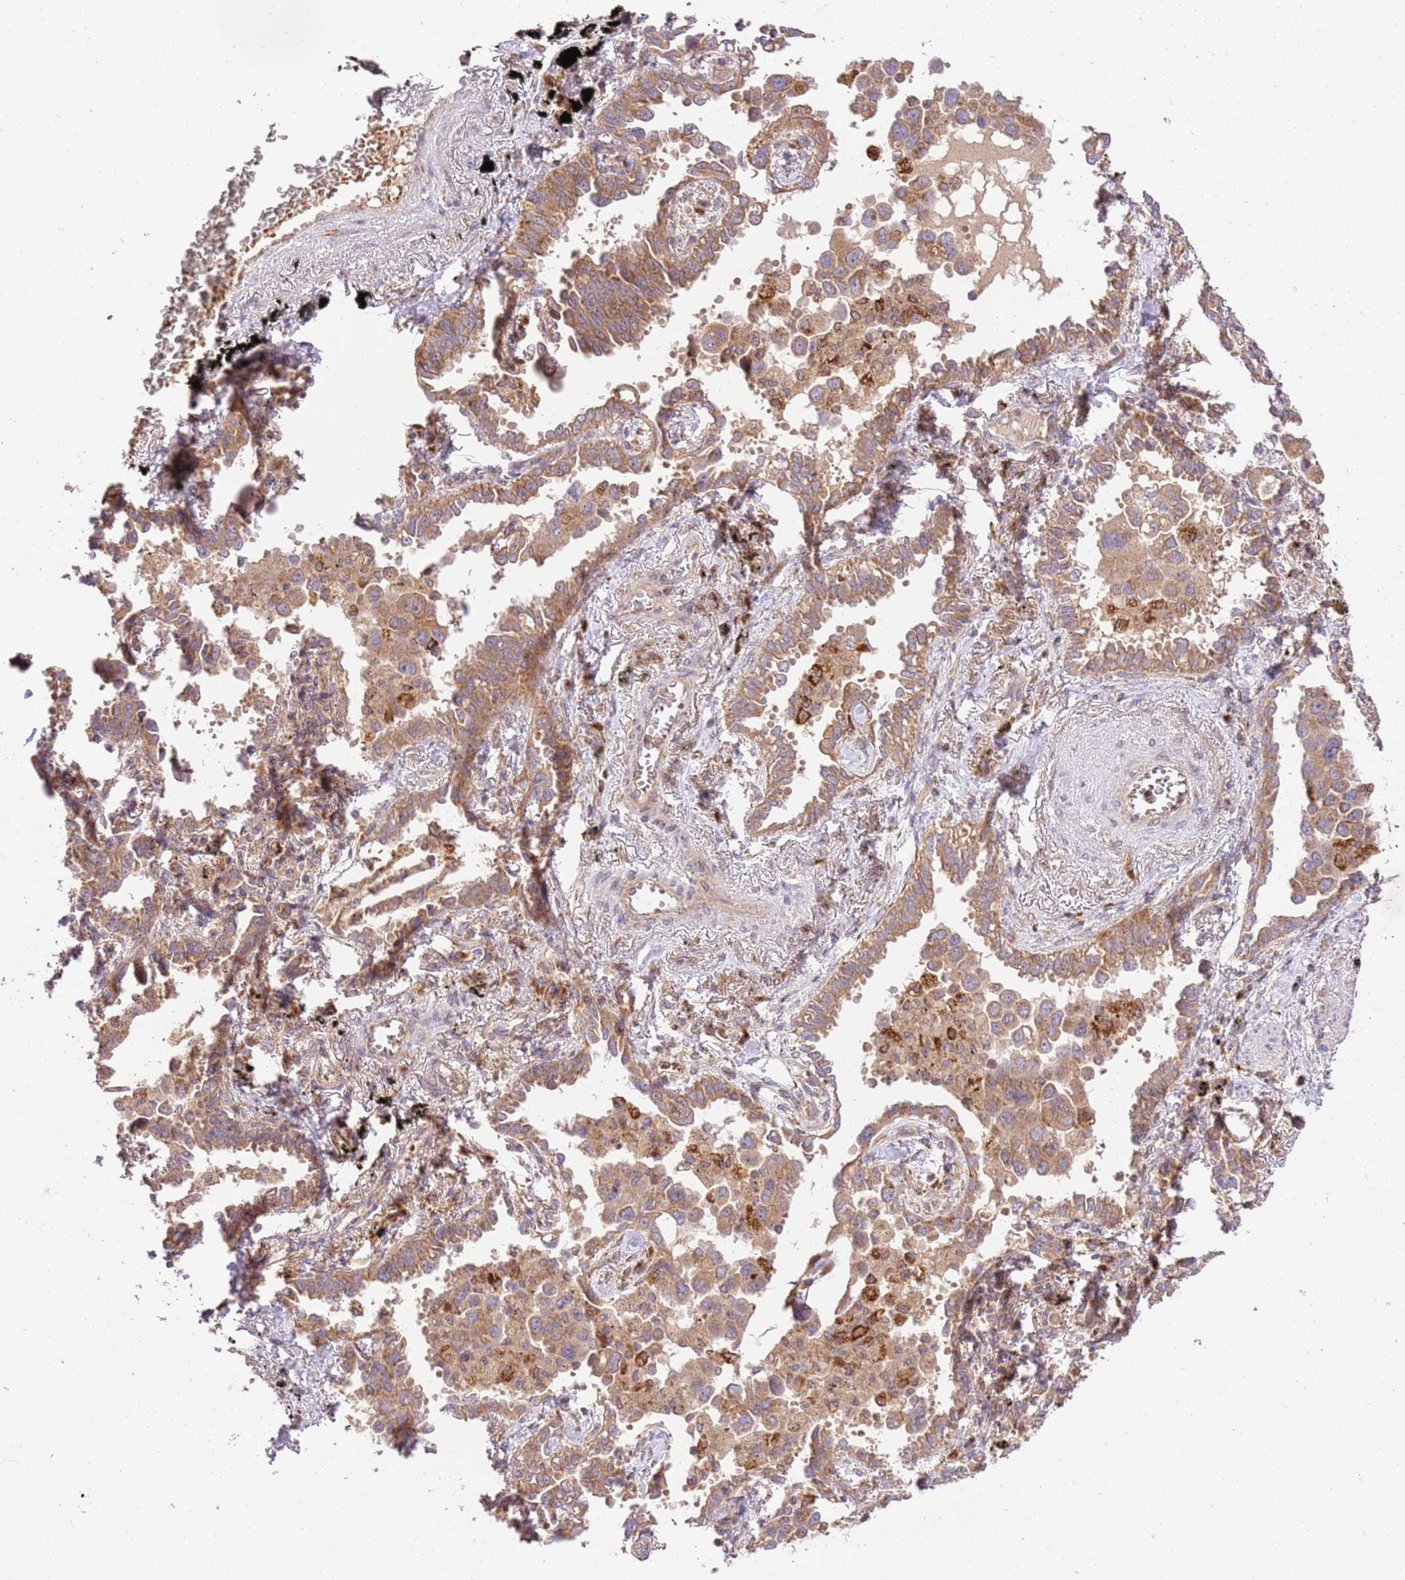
{"staining": {"intensity": "moderate", "quantity": ">75%", "location": "cytoplasmic/membranous"}, "tissue": "lung cancer", "cell_type": "Tumor cells", "image_type": "cancer", "snomed": [{"axis": "morphology", "description": "Adenocarcinoma, NOS"}, {"axis": "topography", "description": "Lung"}], "caption": "DAB (3,3'-diaminobenzidine) immunohistochemical staining of human lung cancer (adenocarcinoma) demonstrates moderate cytoplasmic/membranous protein staining in about >75% of tumor cells. (DAB (3,3'-diaminobenzidine) = brown stain, brightfield microscopy at high magnification).", "gene": "SPATA2L", "patient": {"sex": "male", "age": 67}}